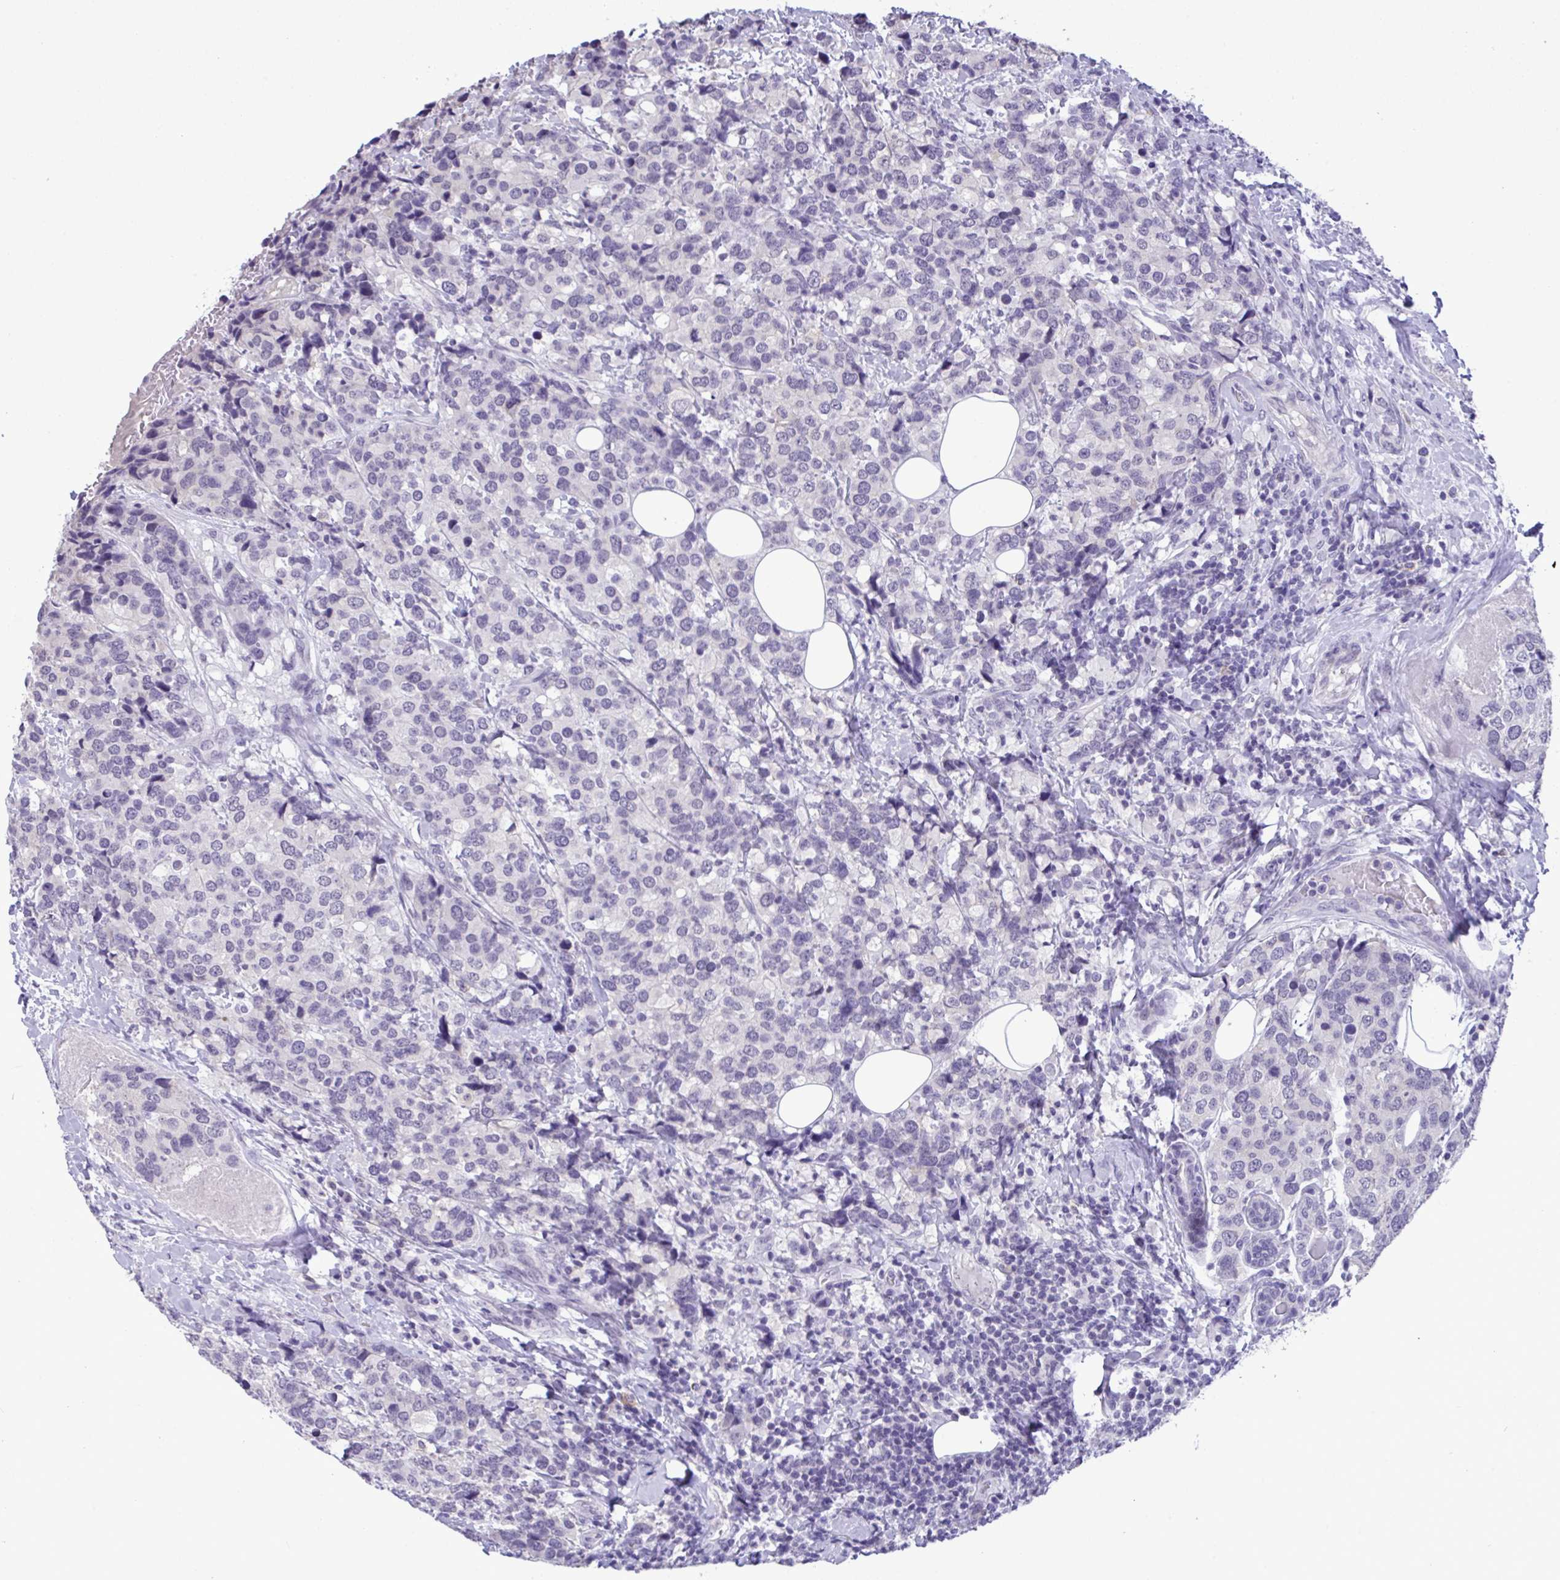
{"staining": {"intensity": "negative", "quantity": "none", "location": "none"}, "tissue": "breast cancer", "cell_type": "Tumor cells", "image_type": "cancer", "snomed": [{"axis": "morphology", "description": "Lobular carcinoma"}, {"axis": "topography", "description": "Breast"}], "caption": "A high-resolution image shows IHC staining of breast cancer, which exhibits no significant positivity in tumor cells.", "gene": "YBX2", "patient": {"sex": "female", "age": 59}}